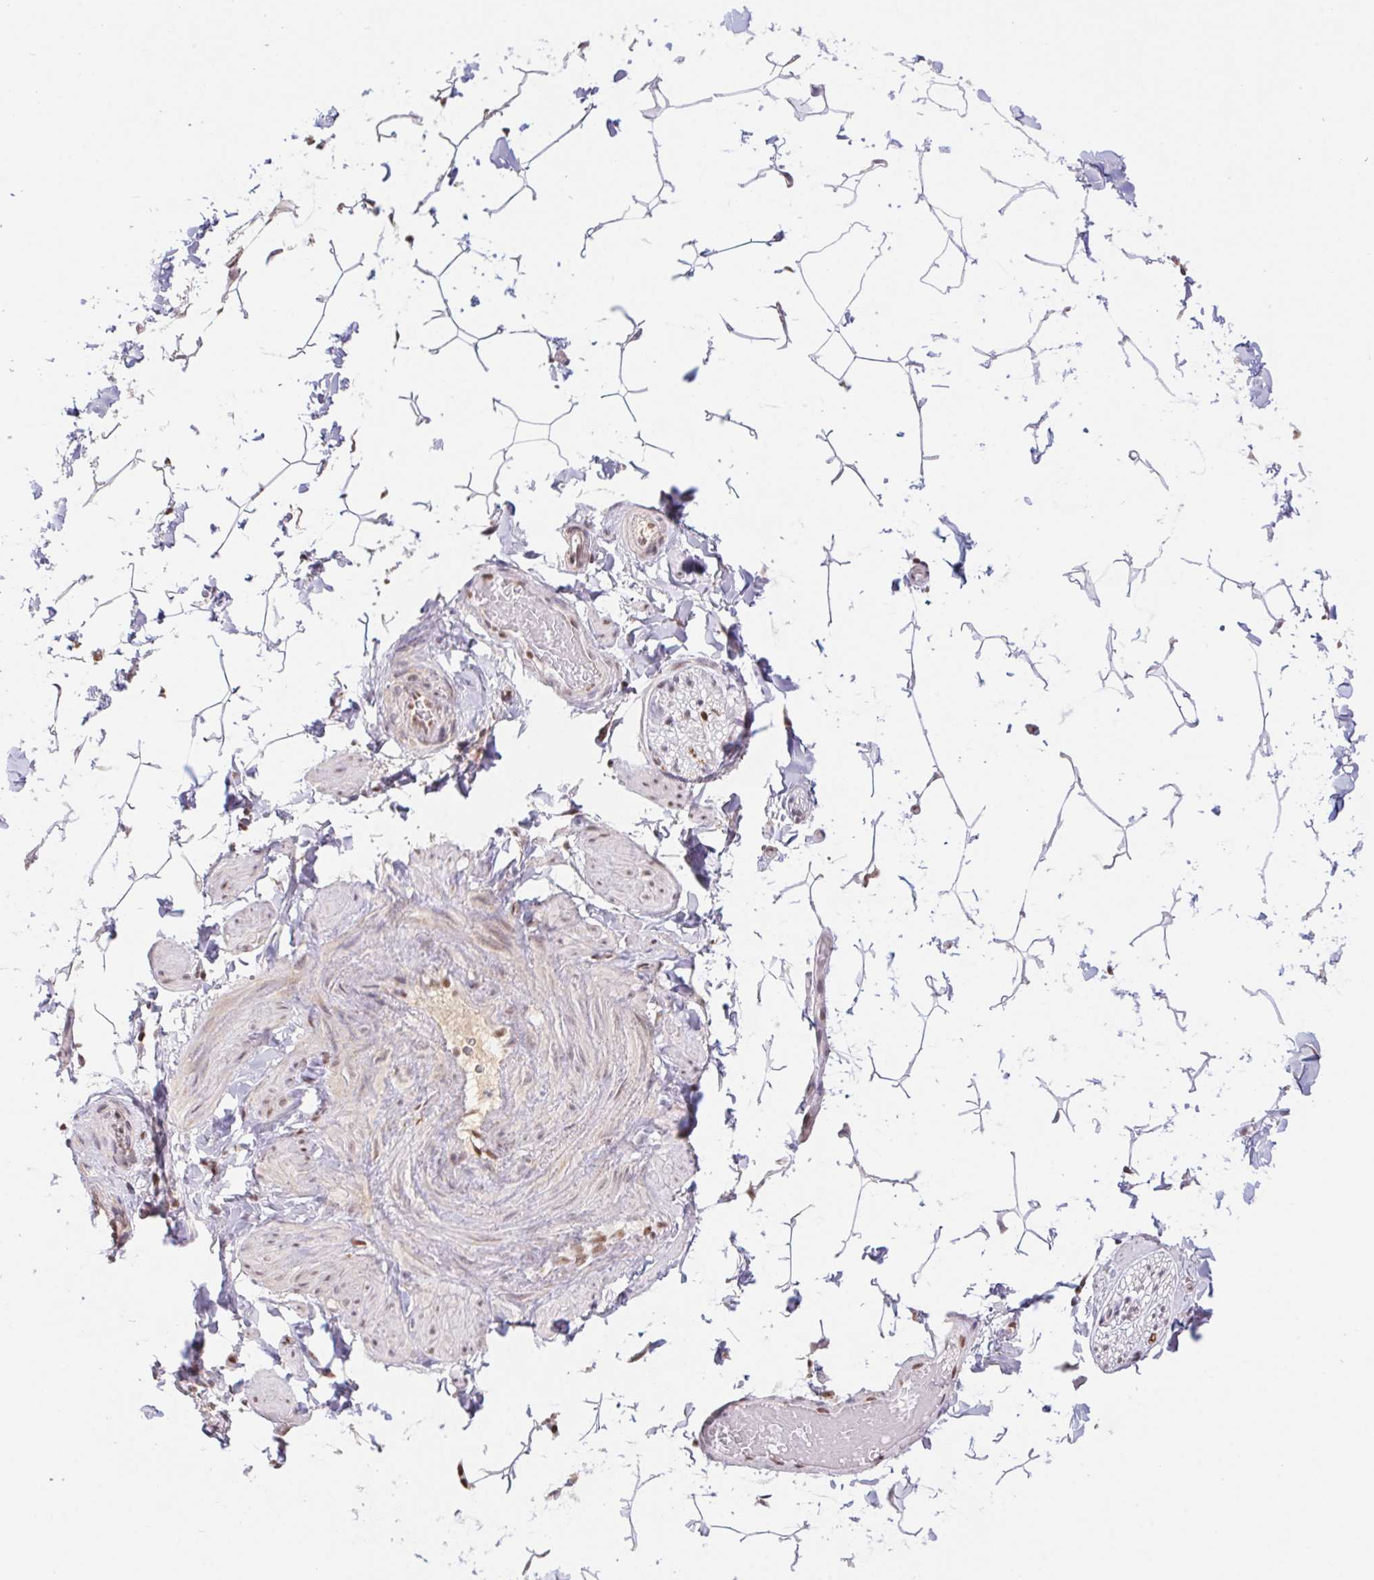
{"staining": {"intensity": "negative", "quantity": "none", "location": "none"}, "tissue": "adipose tissue", "cell_type": "Adipocytes", "image_type": "normal", "snomed": [{"axis": "morphology", "description": "Normal tissue, NOS"}, {"axis": "topography", "description": "Epididymis"}, {"axis": "topography", "description": "Peripheral nerve tissue"}], "caption": "The photomicrograph reveals no staining of adipocytes in normal adipose tissue.", "gene": "POLD3", "patient": {"sex": "male", "age": 32}}